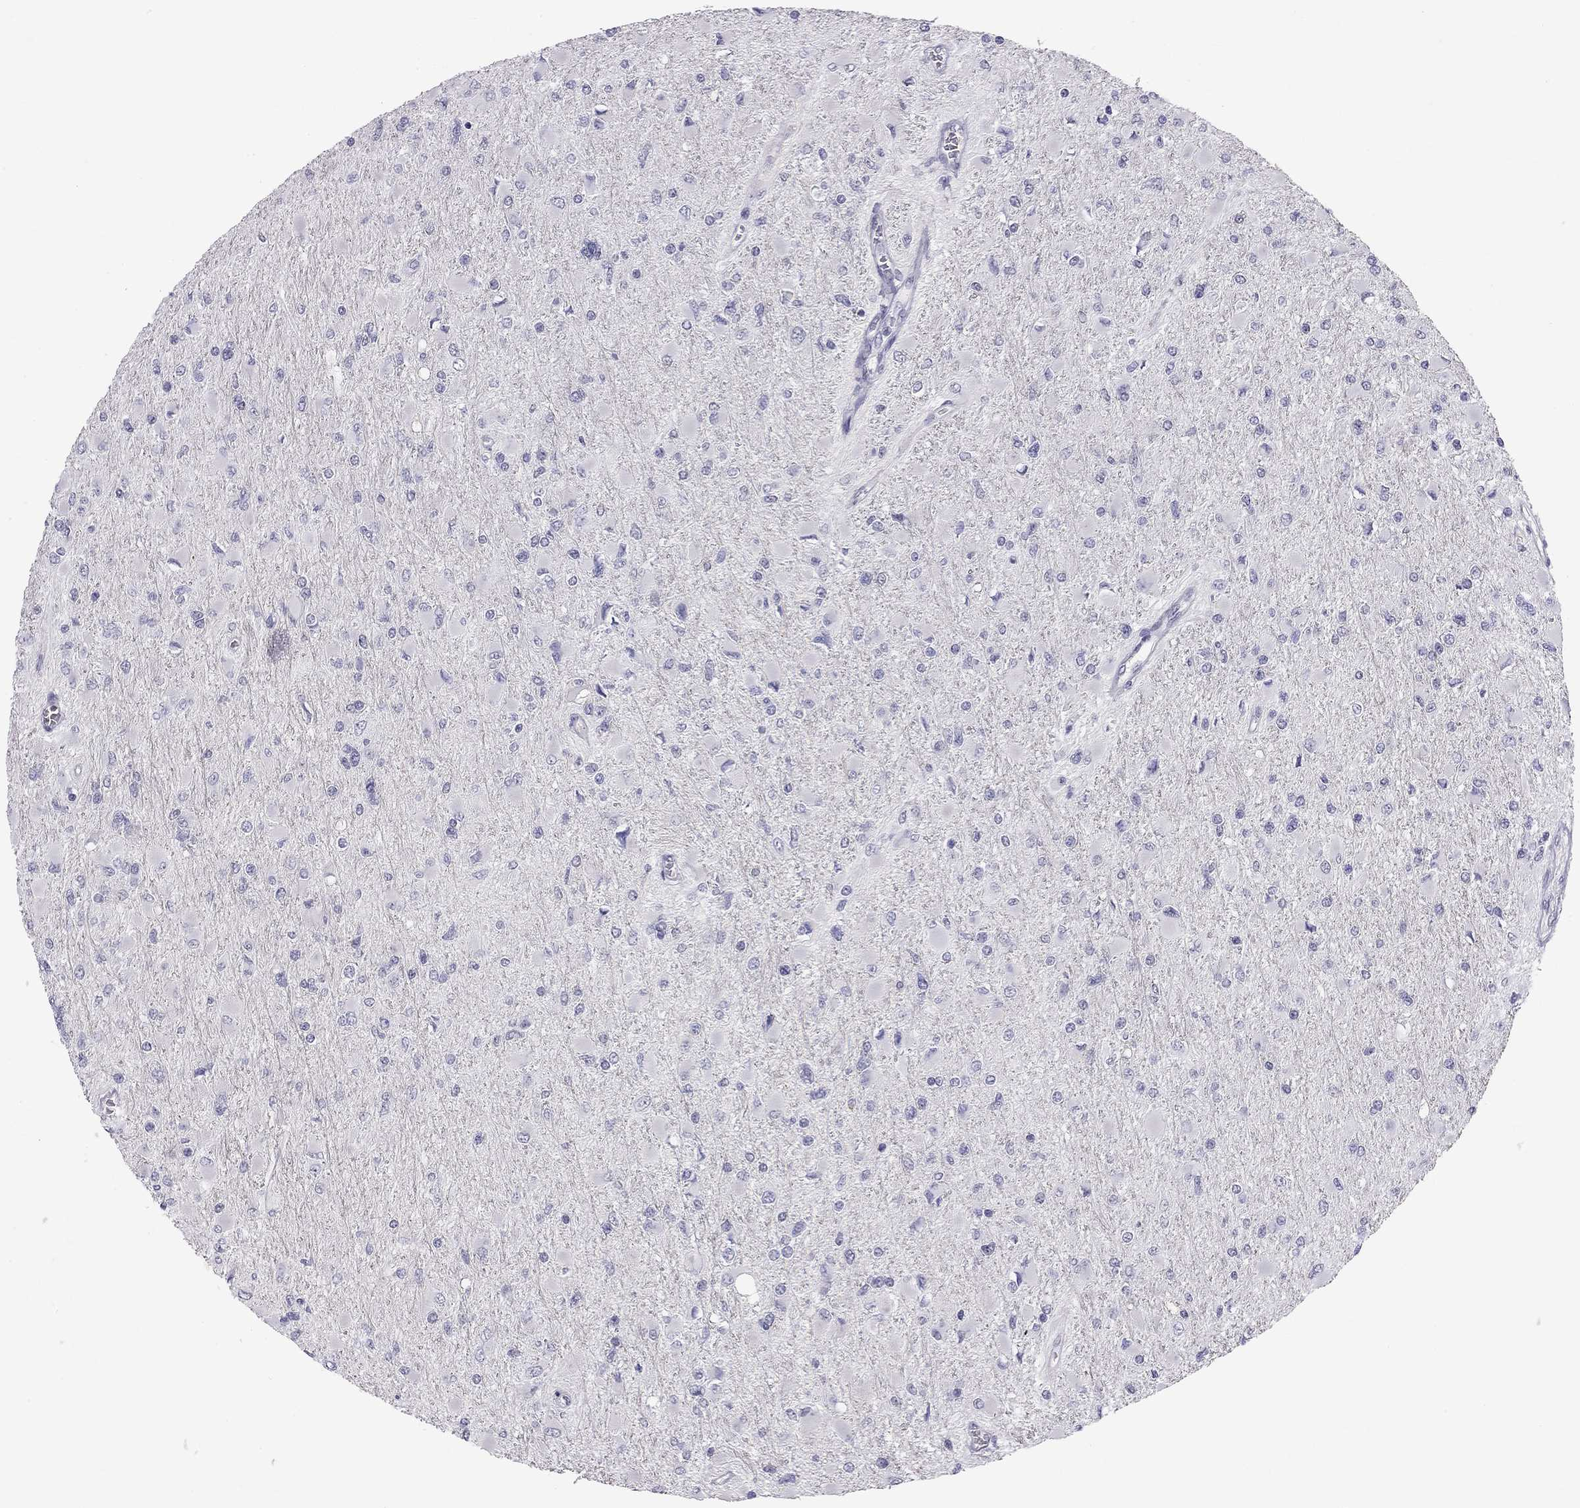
{"staining": {"intensity": "negative", "quantity": "none", "location": "none"}, "tissue": "glioma", "cell_type": "Tumor cells", "image_type": "cancer", "snomed": [{"axis": "morphology", "description": "Glioma, malignant, High grade"}, {"axis": "topography", "description": "Cerebral cortex"}], "caption": "IHC photomicrograph of neoplastic tissue: malignant glioma (high-grade) stained with DAB displays no significant protein positivity in tumor cells.", "gene": "RTL9", "patient": {"sex": "female", "age": 36}}